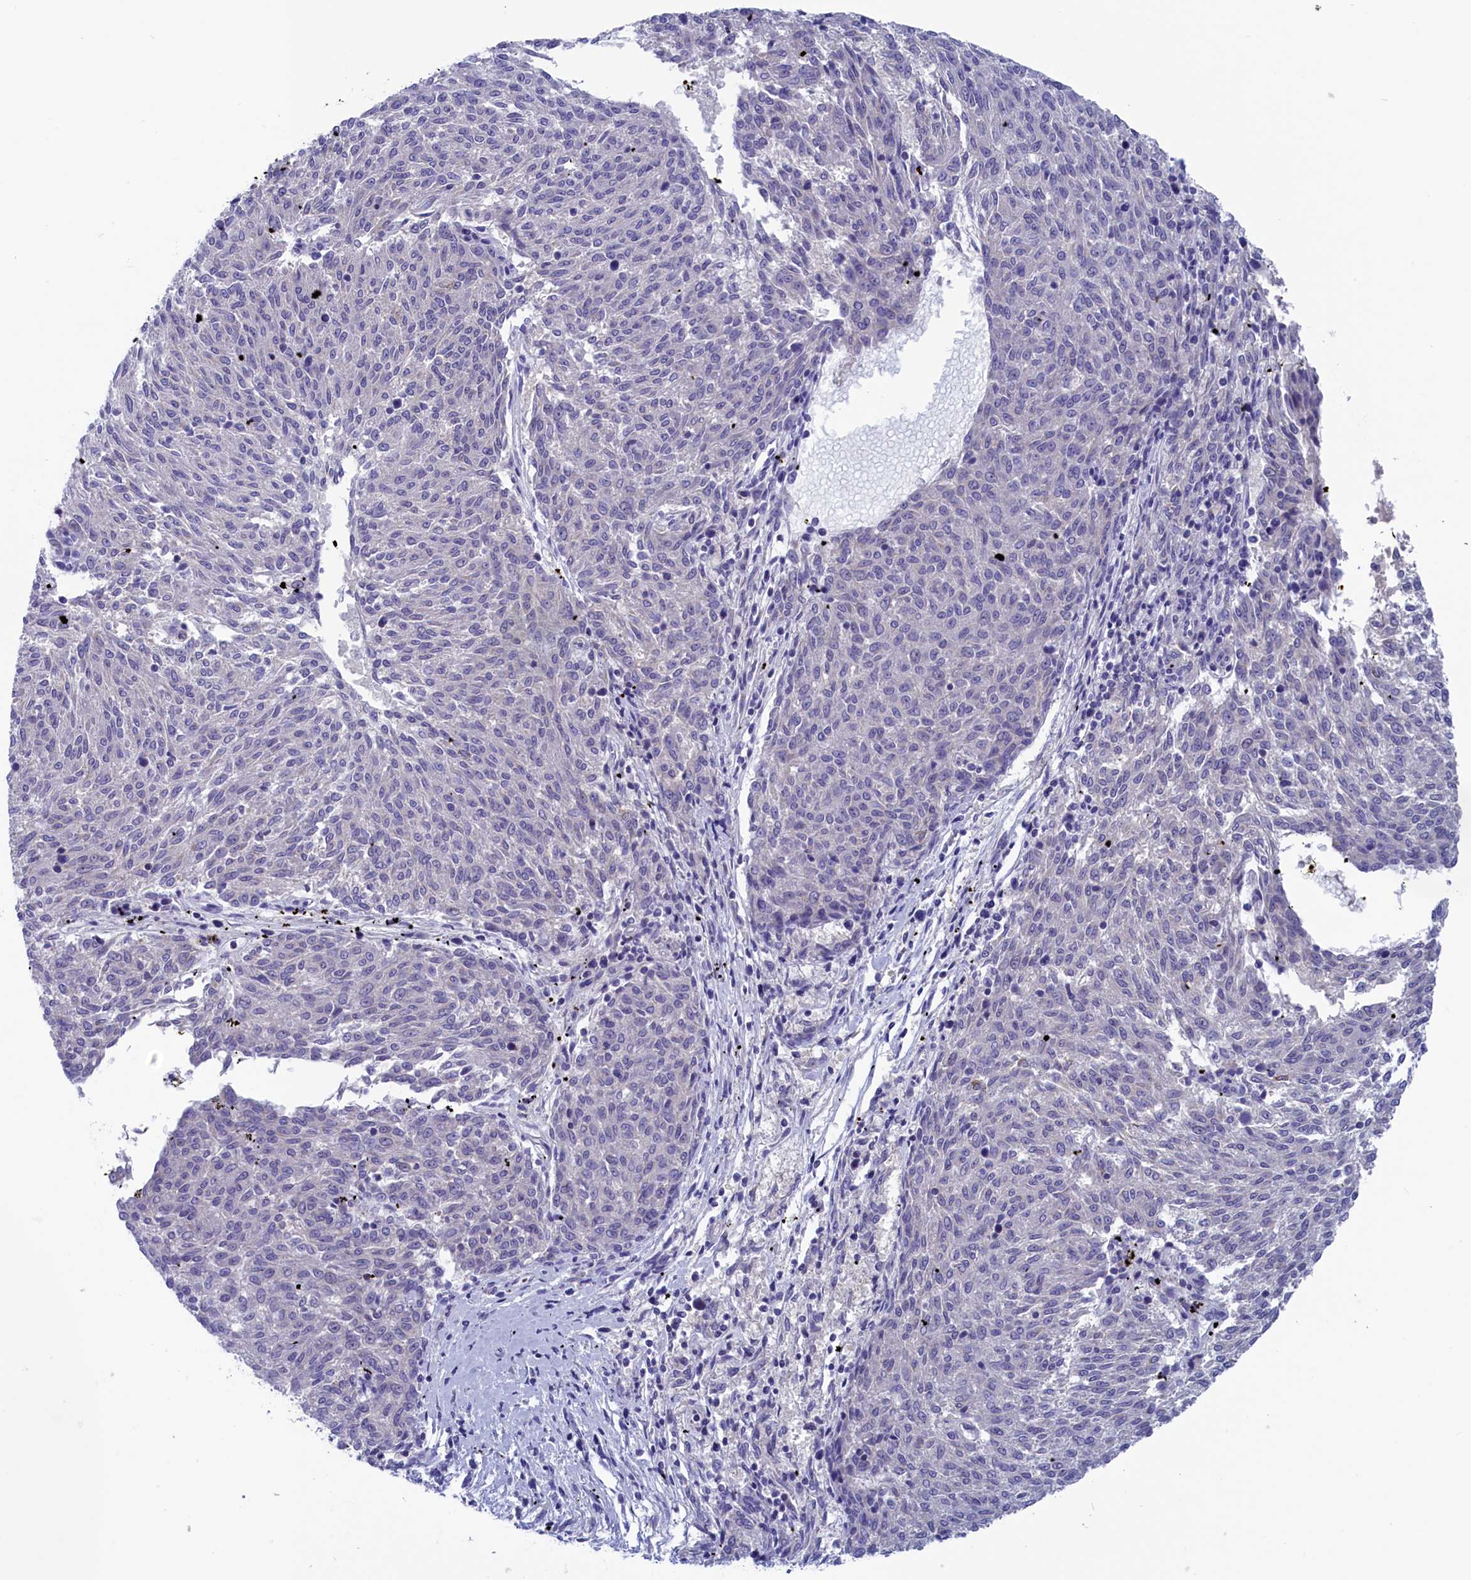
{"staining": {"intensity": "negative", "quantity": "none", "location": "none"}, "tissue": "melanoma", "cell_type": "Tumor cells", "image_type": "cancer", "snomed": [{"axis": "morphology", "description": "Malignant melanoma, NOS"}, {"axis": "topography", "description": "Skin"}], "caption": "The histopathology image exhibits no staining of tumor cells in malignant melanoma.", "gene": "VPS35L", "patient": {"sex": "female", "age": 72}}